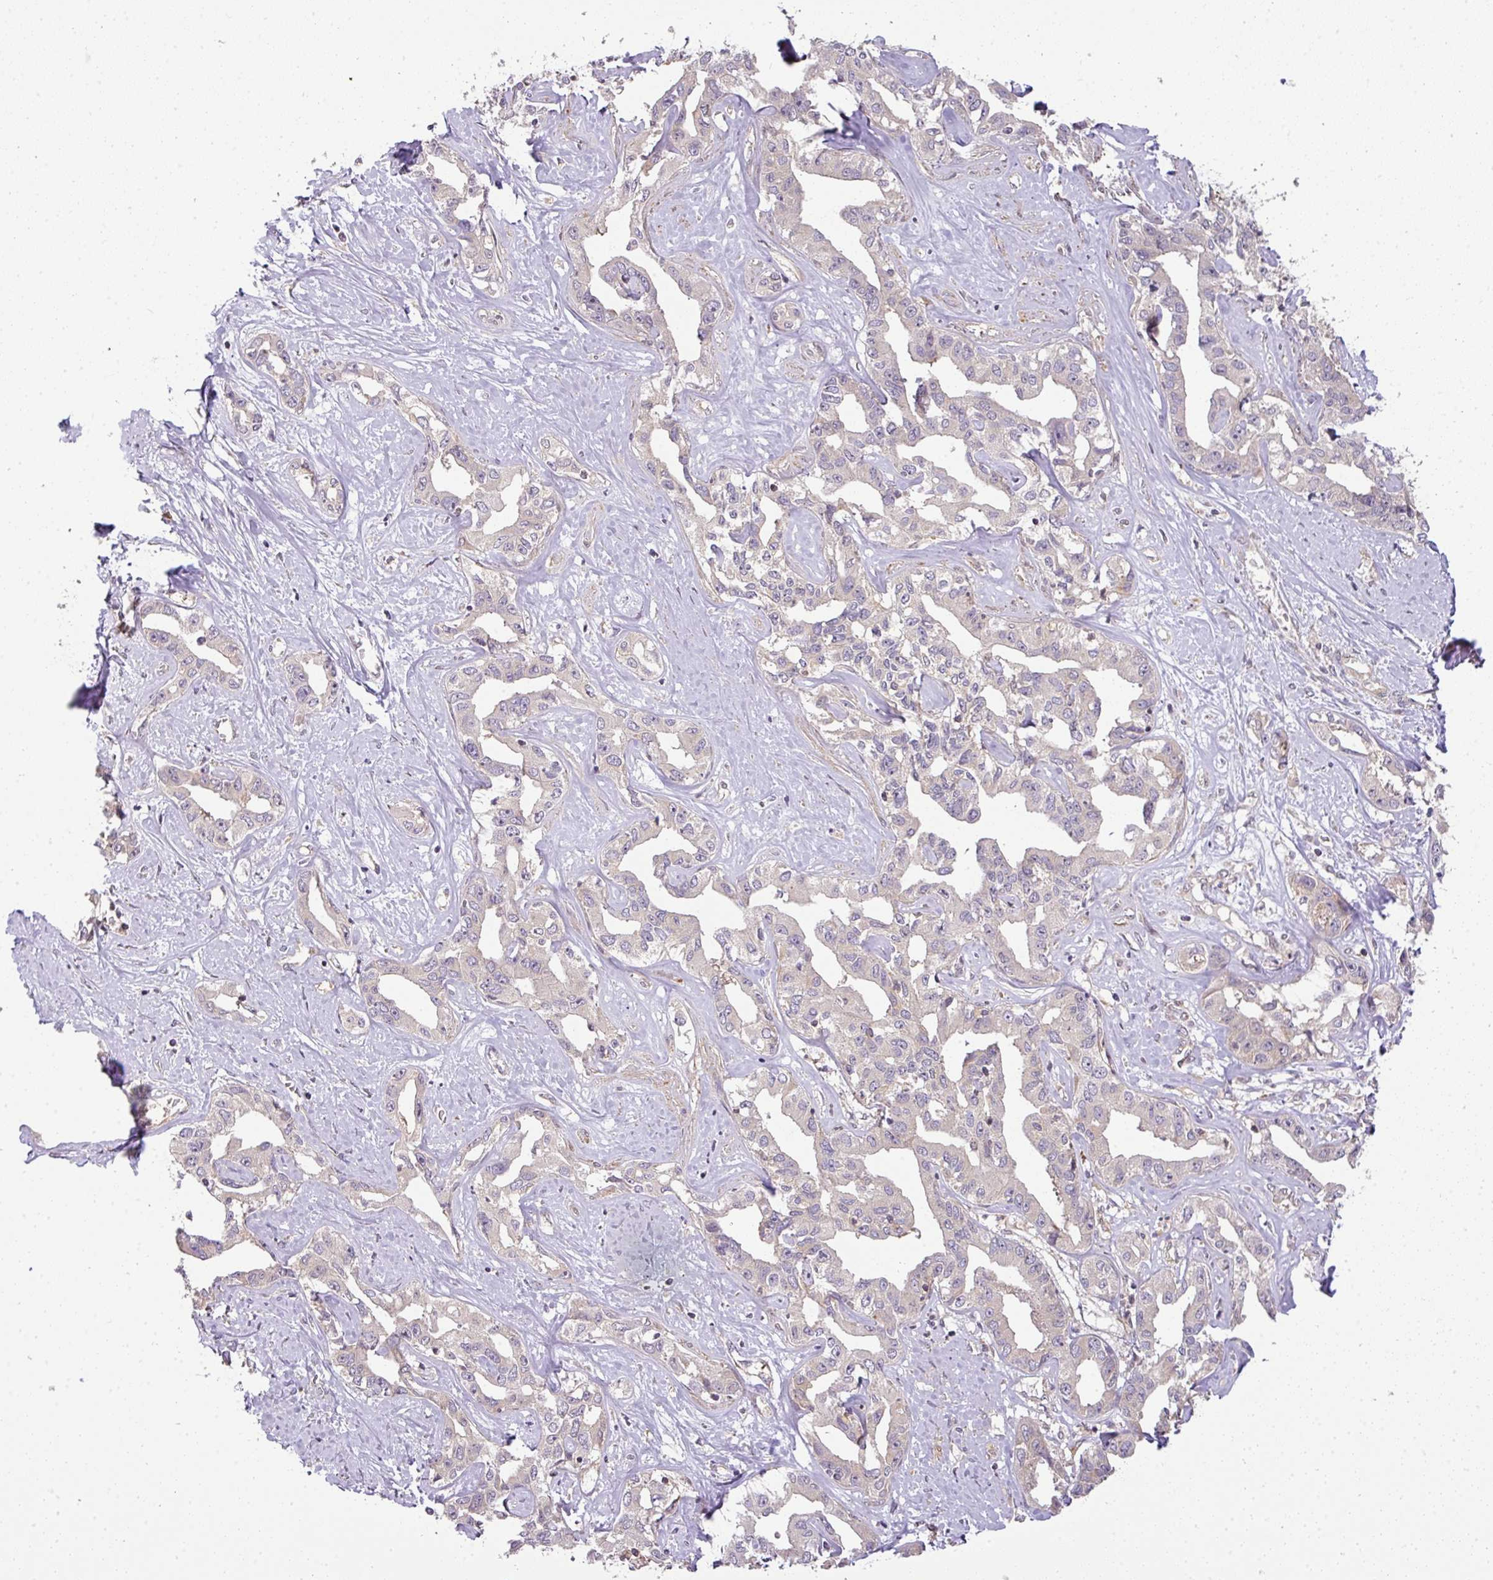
{"staining": {"intensity": "weak", "quantity": "<25%", "location": "cytoplasmic/membranous"}, "tissue": "liver cancer", "cell_type": "Tumor cells", "image_type": "cancer", "snomed": [{"axis": "morphology", "description": "Cholangiocarcinoma"}, {"axis": "topography", "description": "Liver"}], "caption": "Immunohistochemical staining of liver cancer displays no significant positivity in tumor cells.", "gene": "TCL1B", "patient": {"sex": "male", "age": 59}}